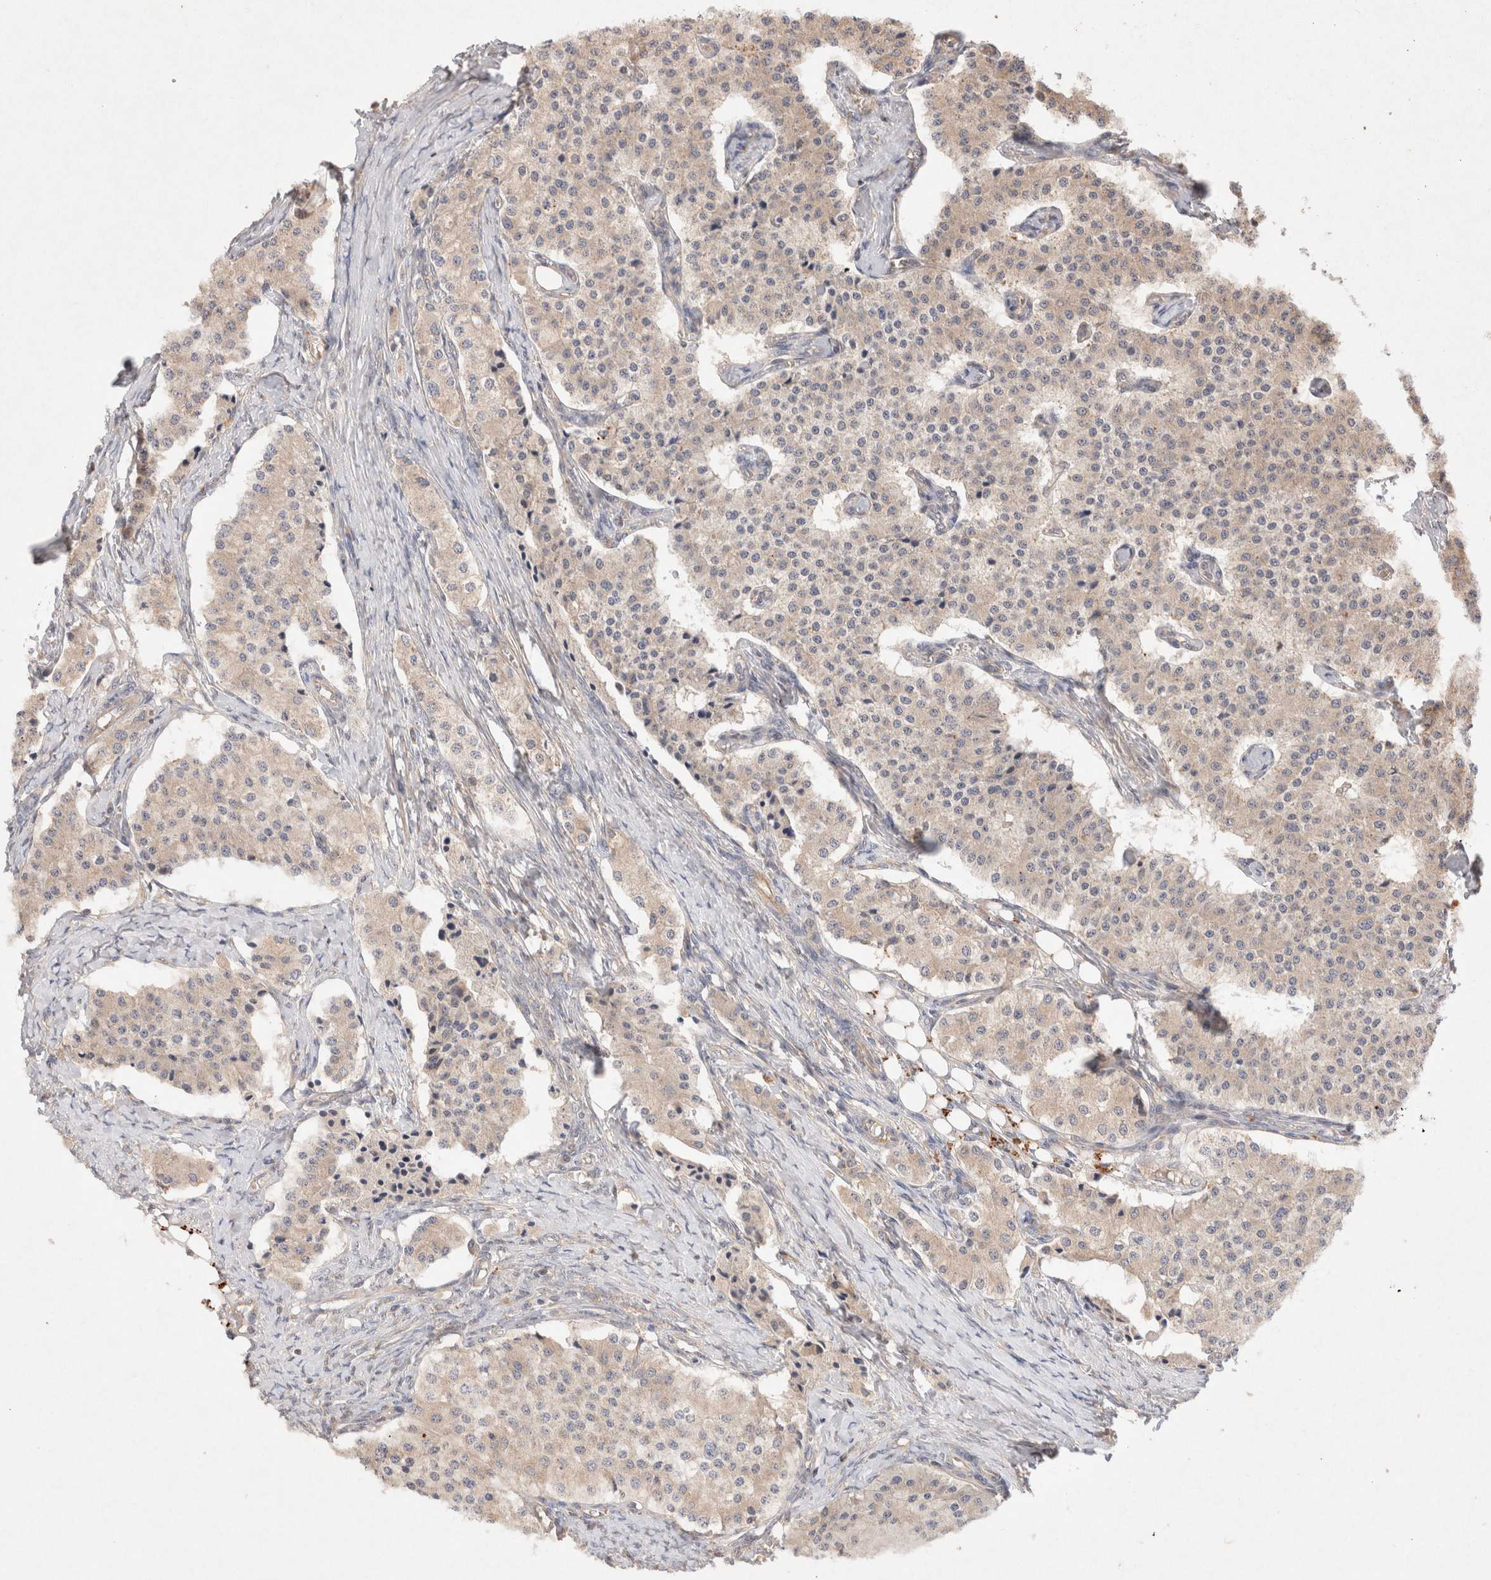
{"staining": {"intensity": "weak", "quantity": ">75%", "location": "cytoplasmic/membranous"}, "tissue": "carcinoid", "cell_type": "Tumor cells", "image_type": "cancer", "snomed": [{"axis": "morphology", "description": "Carcinoid, malignant, NOS"}, {"axis": "topography", "description": "Colon"}], "caption": "Tumor cells display low levels of weak cytoplasmic/membranous staining in about >75% of cells in malignant carcinoid.", "gene": "KLHL20", "patient": {"sex": "female", "age": 52}}